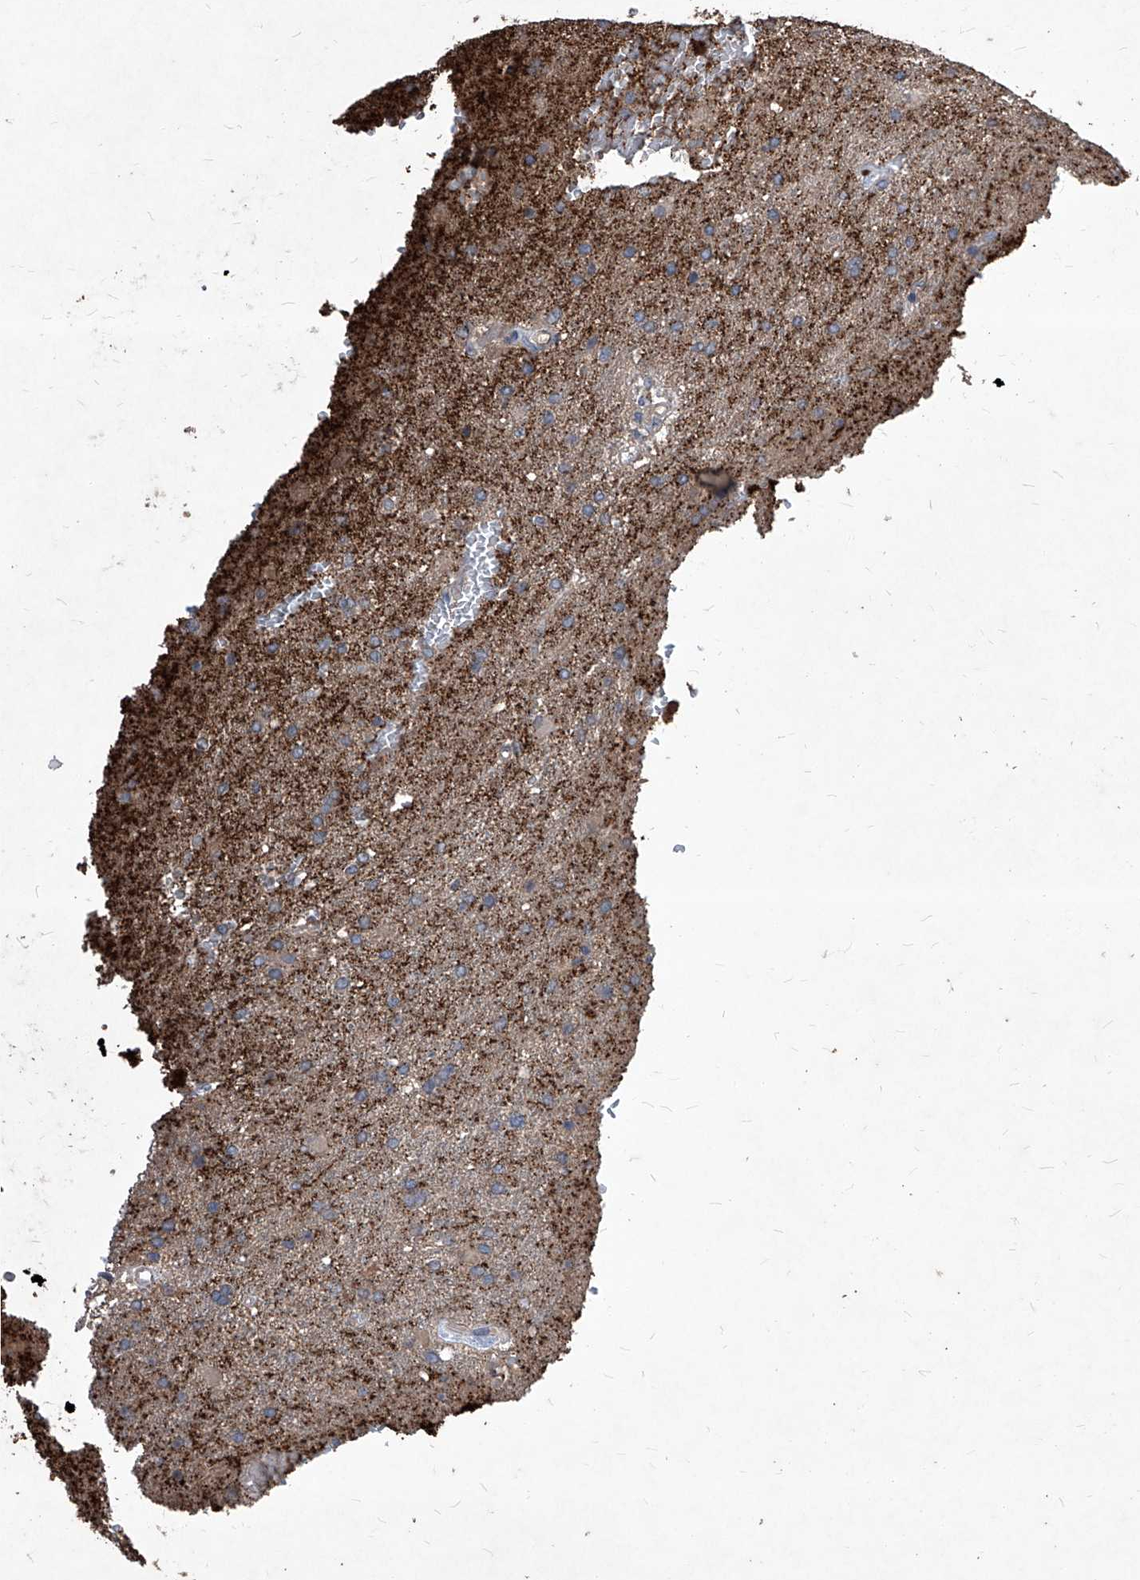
{"staining": {"intensity": "negative", "quantity": "none", "location": "none"}, "tissue": "glioma", "cell_type": "Tumor cells", "image_type": "cancer", "snomed": [{"axis": "morphology", "description": "Glioma, malignant, High grade"}, {"axis": "topography", "description": "Brain"}], "caption": "Immunohistochemistry (IHC) micrograph of neoplastic tissue: human glioma stained with DAB displays no significant protein staining in tumor cells.", "gene": "SYNGR1", "patient": {"sex": "male", "age": 71}}